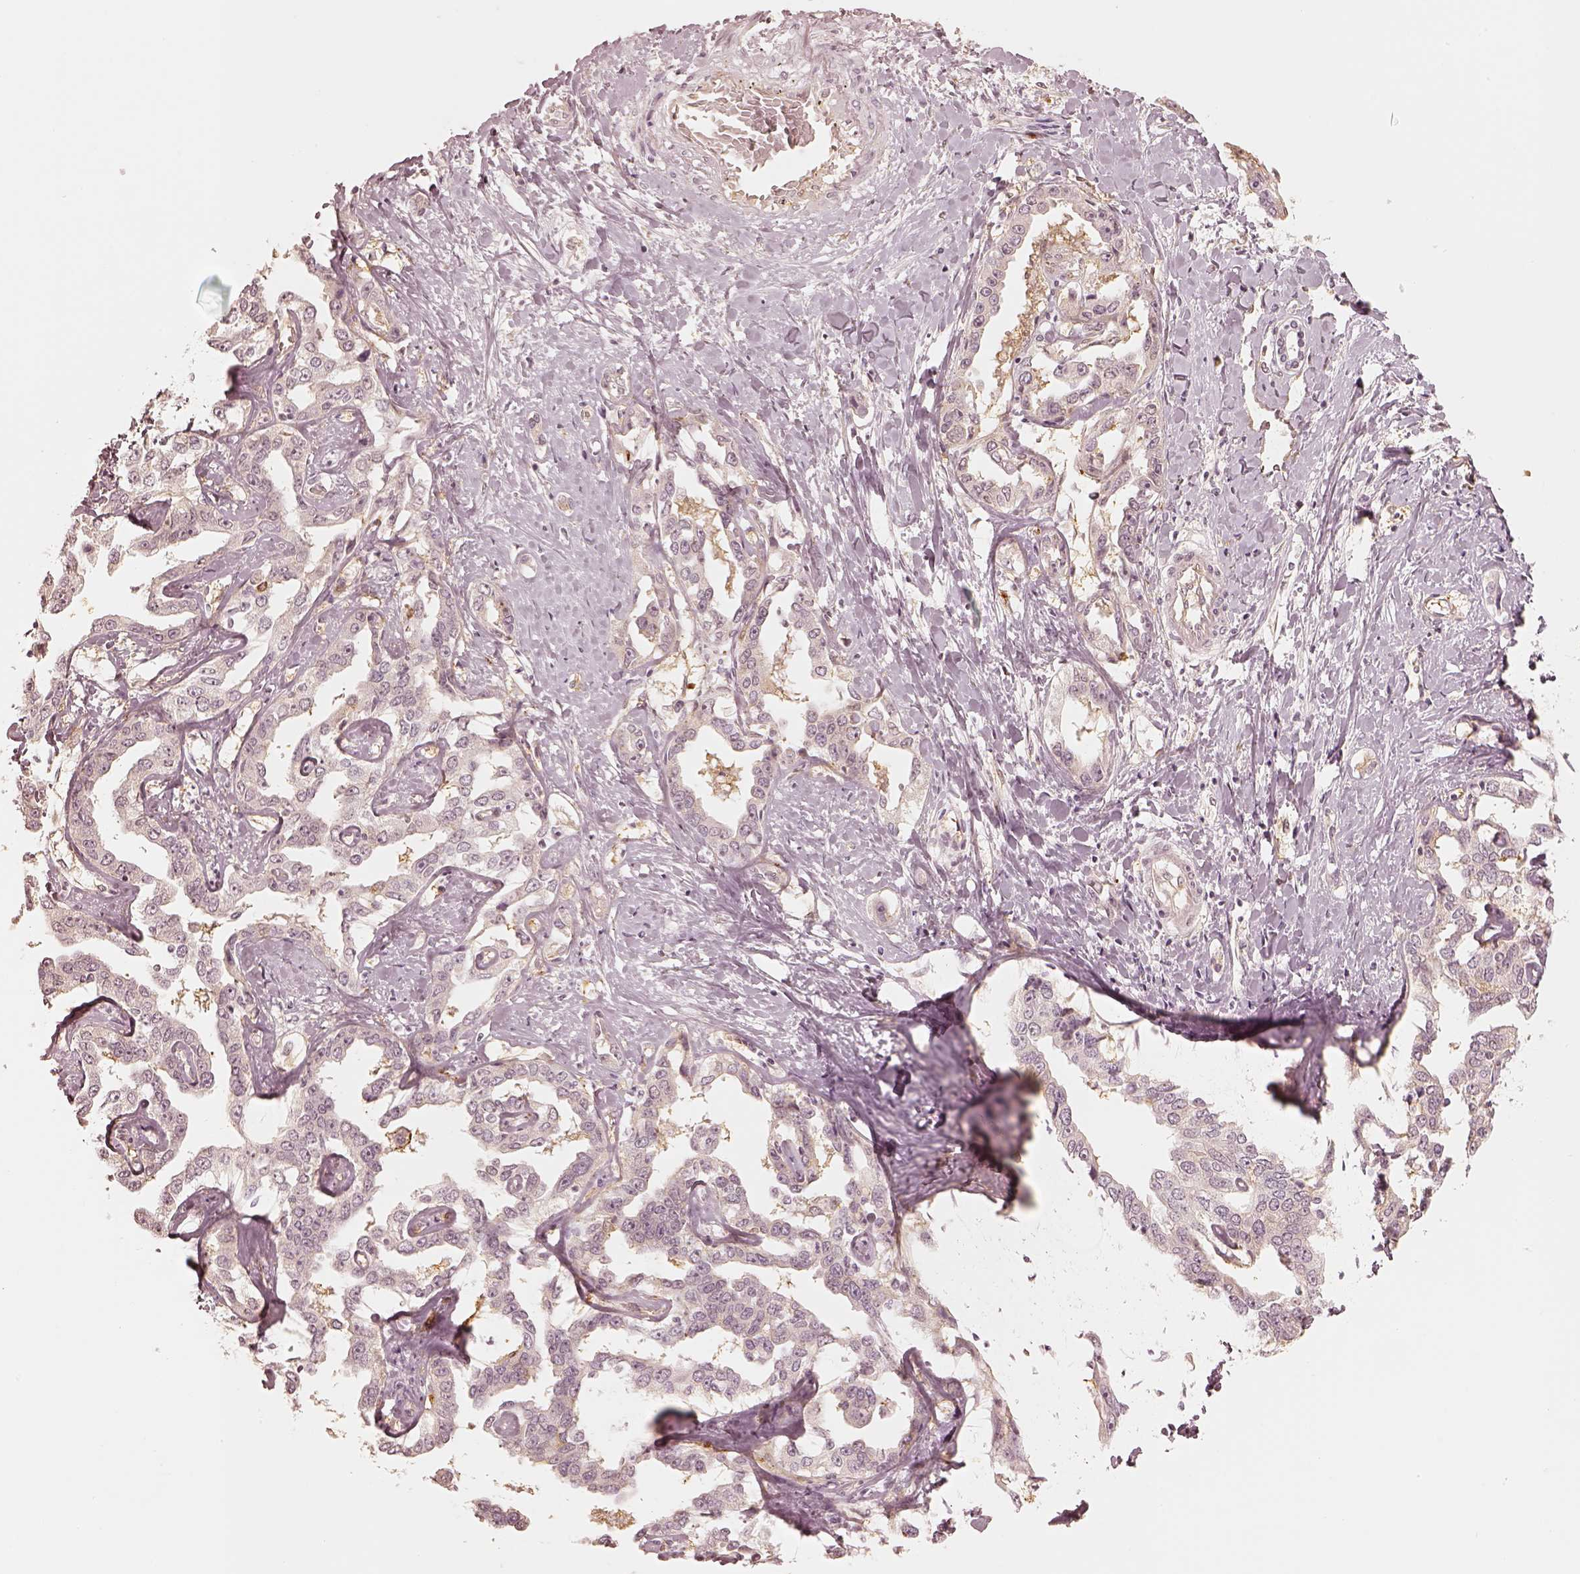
{"staining": {"intensity": "negative", "quantity": "none", "location": "none"}, "tissue": "liver cancer", "cell_type": "Tumor cells", "image_type": "cancer", "snomed": [{"axis": "morphology", "description": "Cholangiocarcinoma"}, {"axis": "topography", "description": "Liver"}], "caption": "There is no significant positivity in tumor cells of cholangiocarcinoma (liver).", "gene": "GORASP2", "patient": {"sex": "male", "age": 59}}